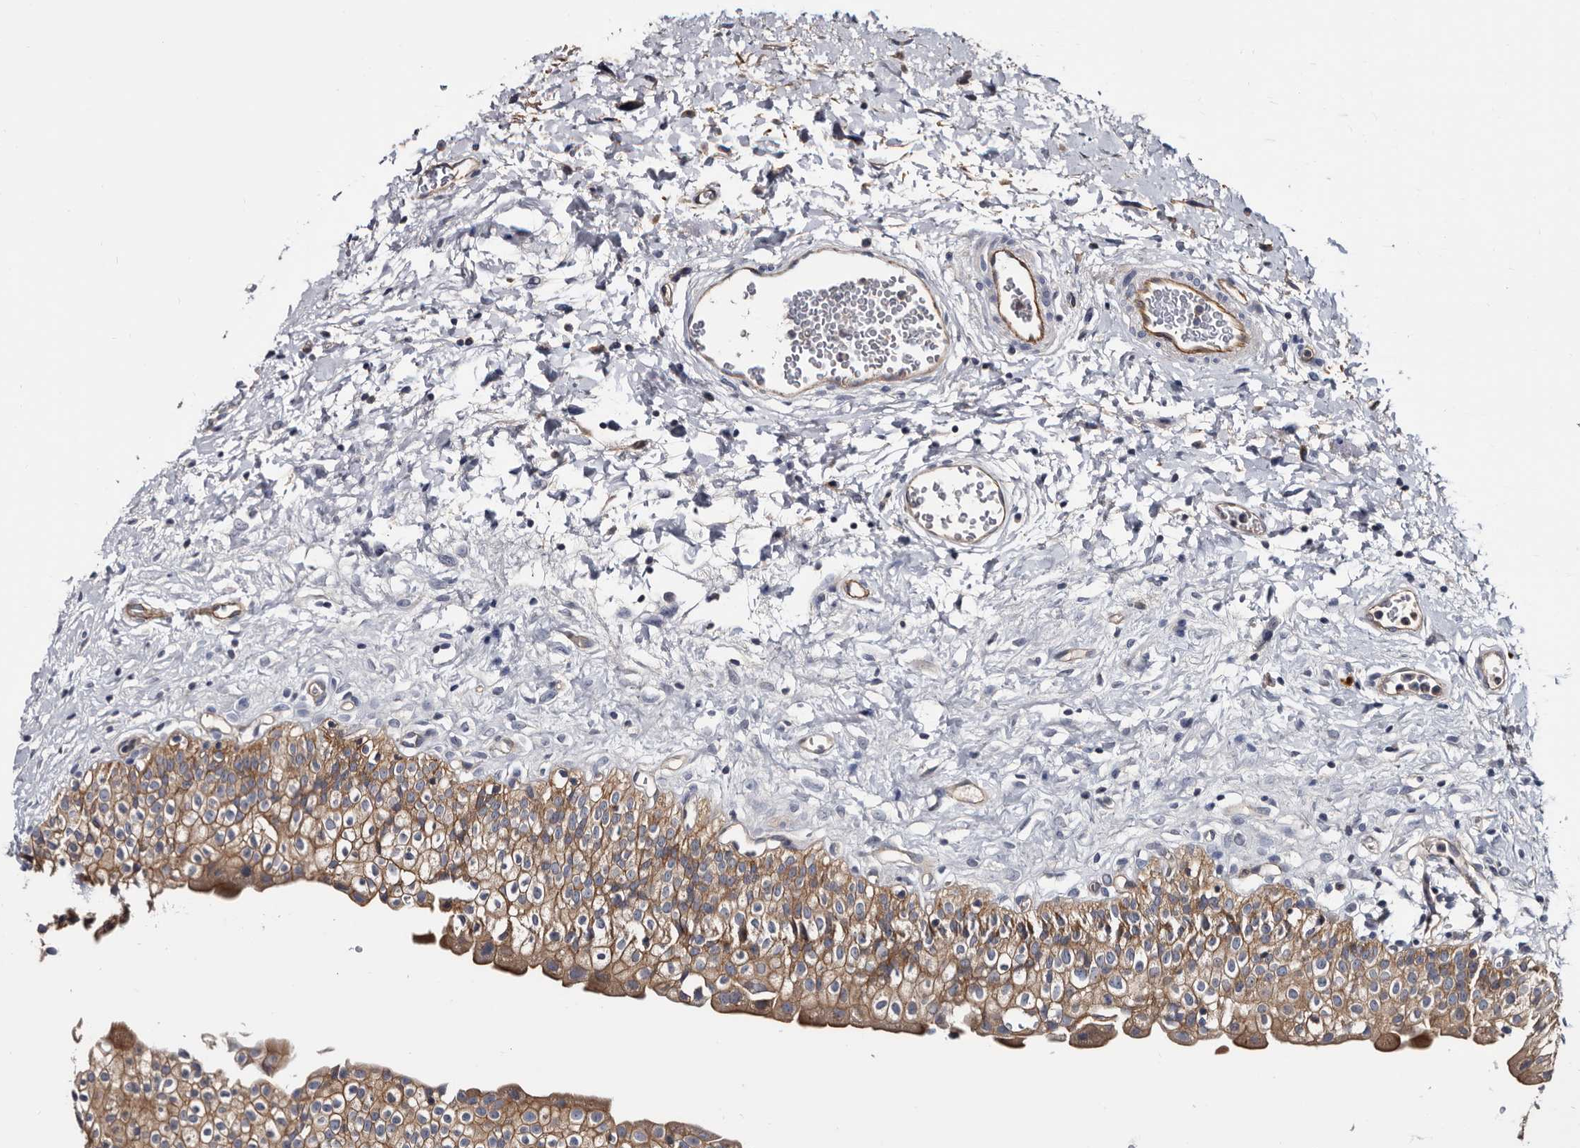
{"staining": {"intensity": "moderate", "quantity": ">75%", "location": "cytoplasmic/membranous"}, "tissue": "urinary bladder", "cell_type": "Urothelial cells", "image_type": "normal", "snomed": [{"axis": "morphology", "description": "Normal tissue, NOS"}, {"axis": "topography", "description": "Urinary bladder"}], "caption": "Unremarkable urinary bladder shows moderate cytoplasmic/membranous expression in about >75% of urothelial cells, visualized by immunohistochemistry.", "gene": "TSPAN17", "patient": {"sex": "male", "age": 51}}